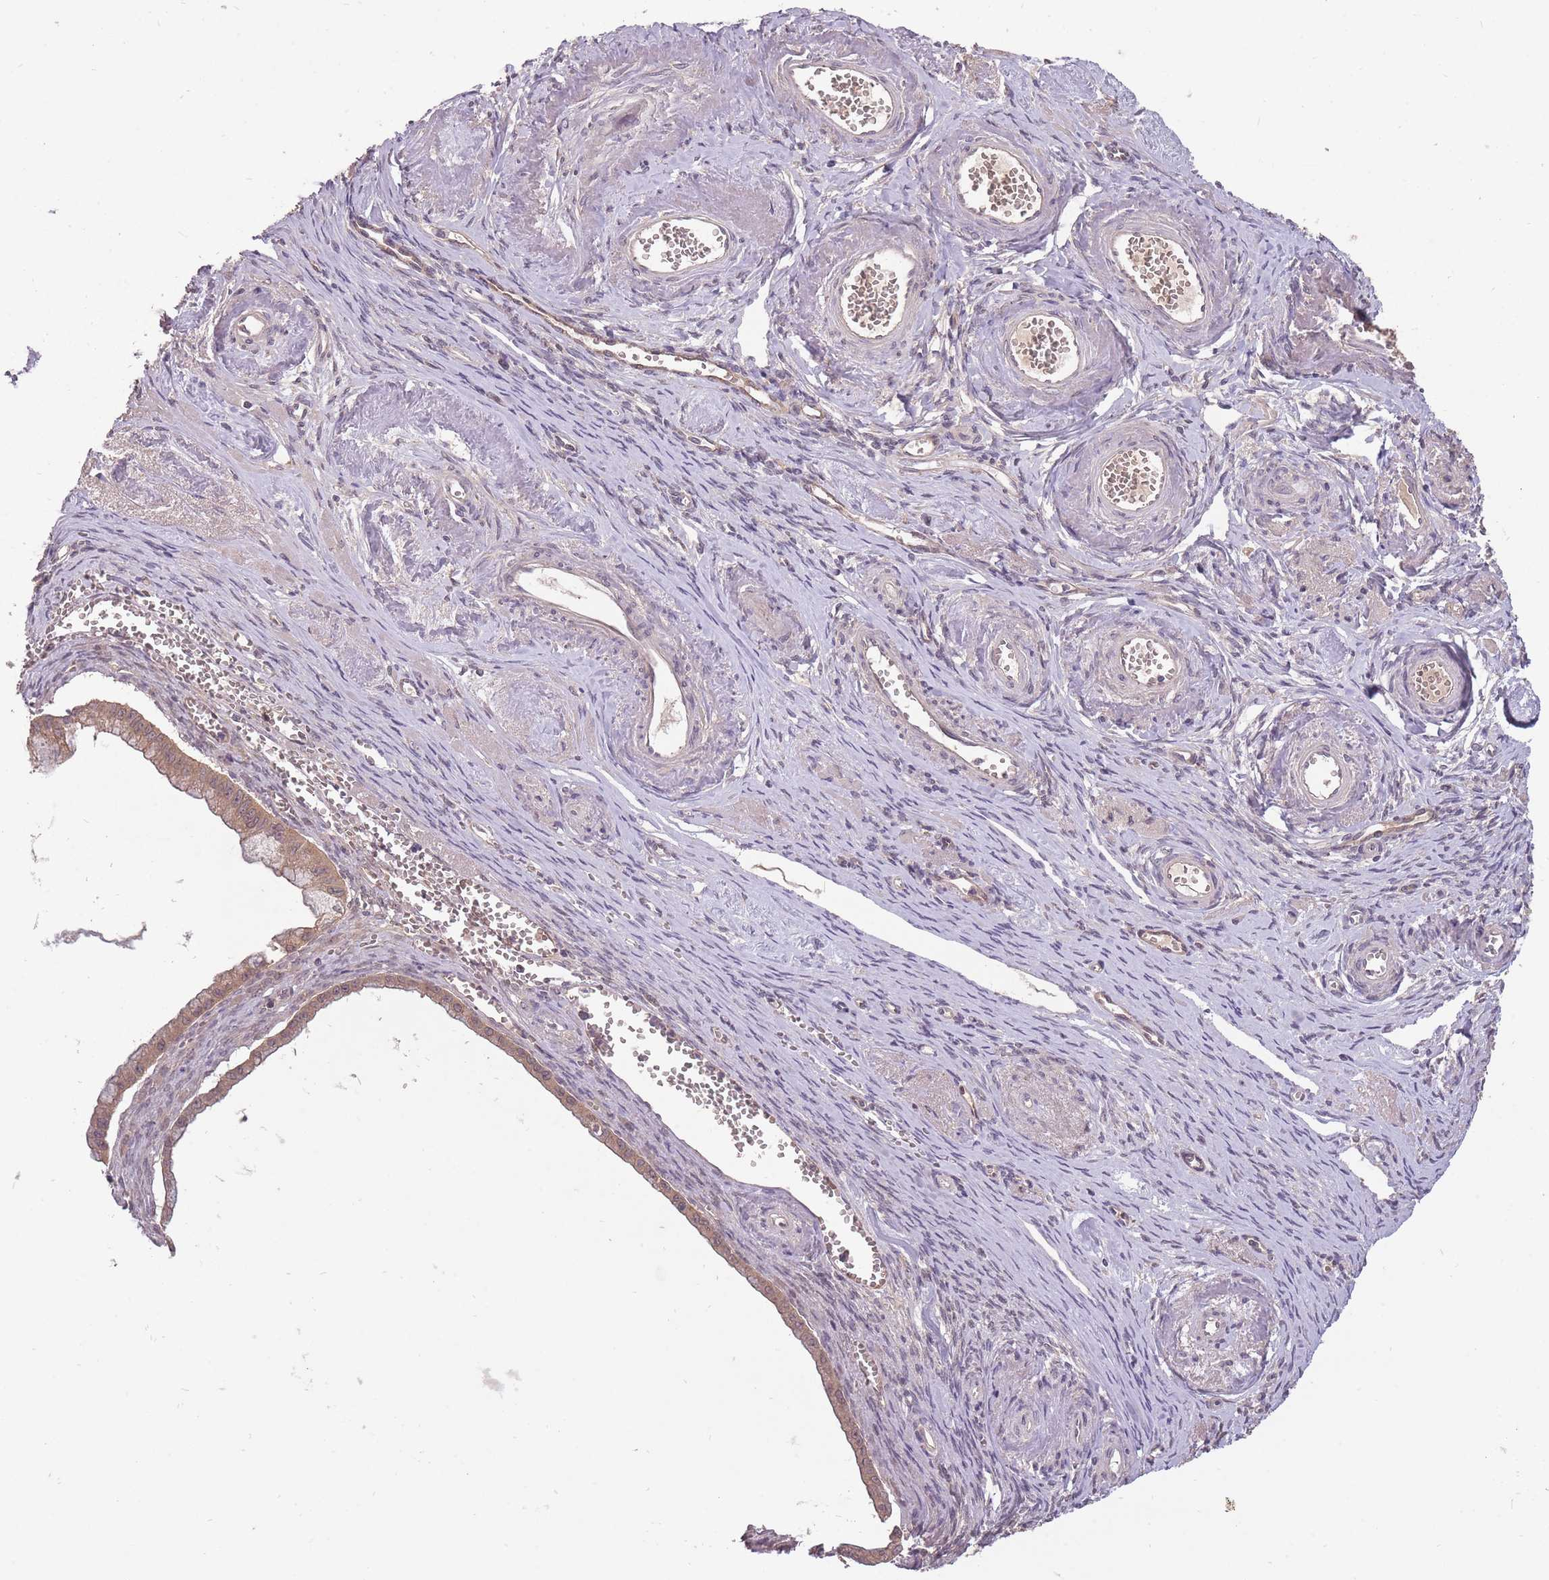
{"staining": {"intensity": "weak", "quantity": ">75%", "location": "cytoplasmic/membranous,nuclear"}, "tissue": "ovarian cancer", "cell_type": "Tumor cells", "image_type": "cancer", "snomed": [{"axis": "morphology", "description": "Cystadenocarcinoma, mucinous, NOS"}, {"axis": "topography", "description": "Ovary"}], "caption": "Weak cytoplasmic/membranous and nuclear protein positivity is identified in about >75% of tumor cells in ovarian cancer.", "gene": "LRATD2", "patient": {"sex": "female", "age": 59}}